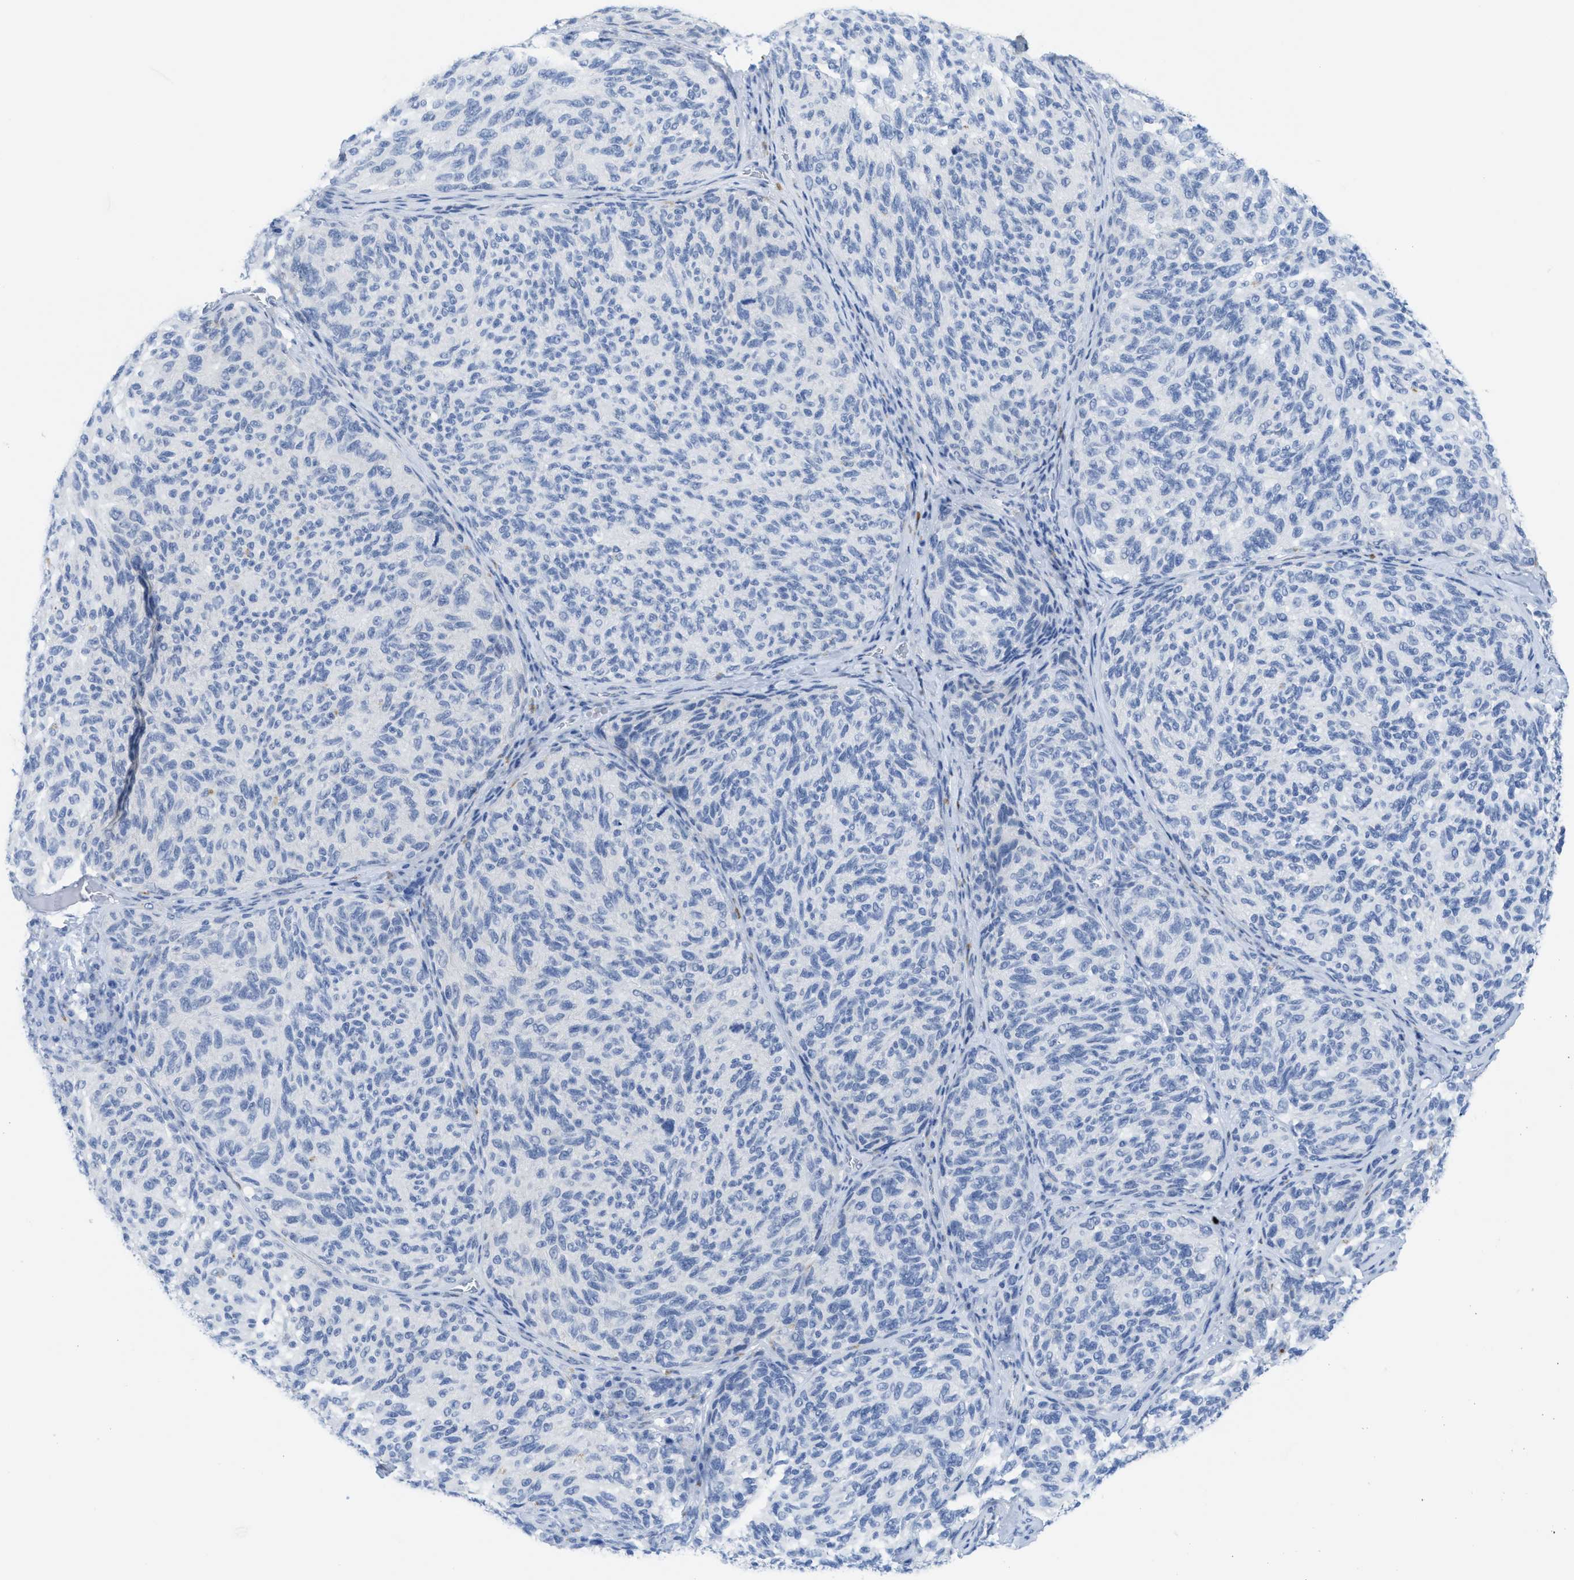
{"staining": {"intensity": "negative", "quantity": "none", "location": "none"}, "tissue": "melanoma", "cell_type": "Tumor cells", "image_type": "cancer", "snomed": [{"axis": "morphology", "description": "Malignant melanoma, NOS"}, {"axis": "topography", "description": "Skin"}], "caption": "Immunohistochemistry (IHC) photomicrograph of neoplastic tissue: malignant melanoma stained with DAB demonstrates no significant protein staining in tumor cells.", "gene": "WDR4", "patient": {"sex": "female", "age": 73}}